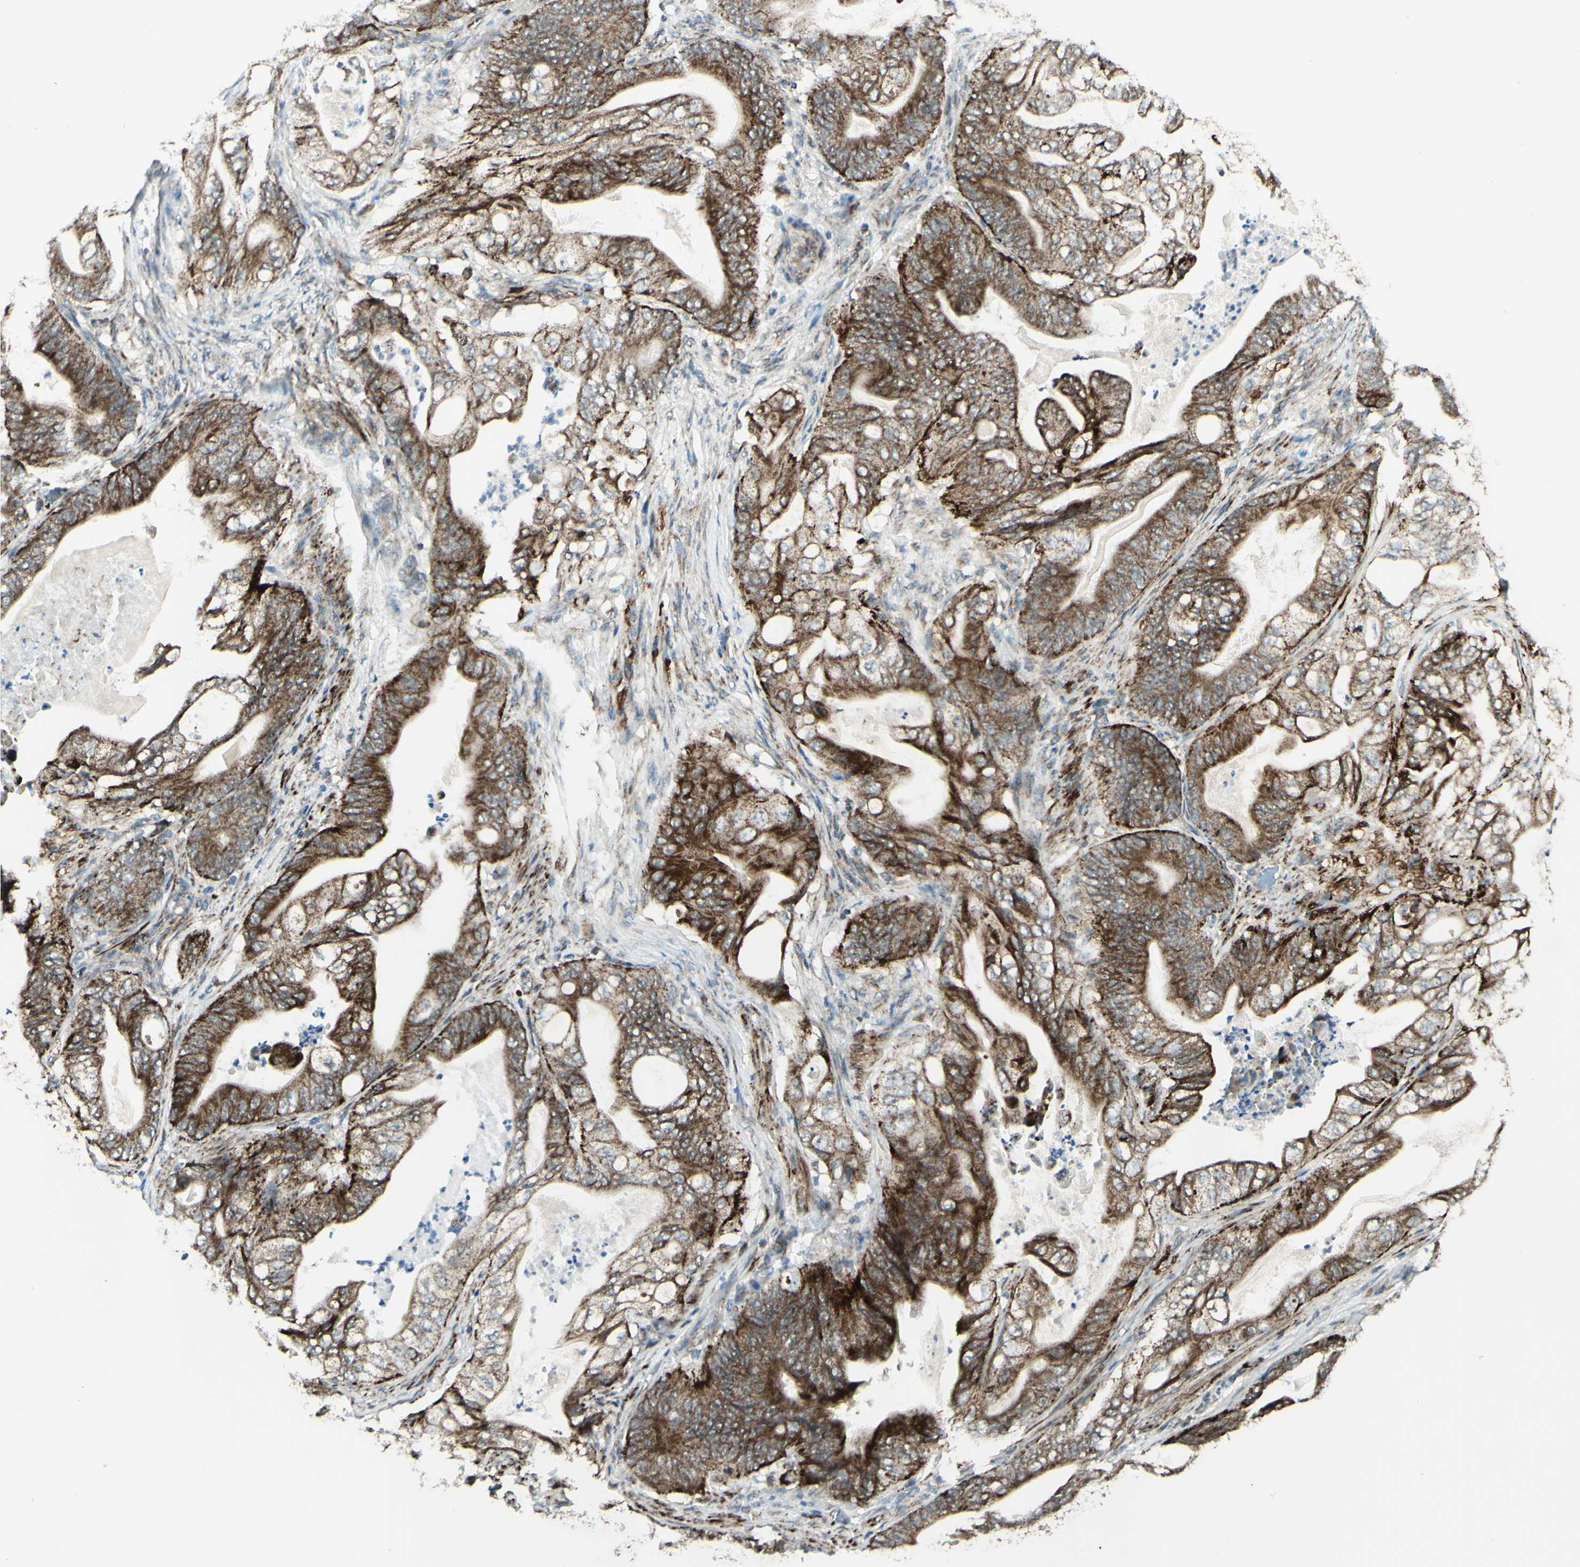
{"staining": {"intensity": "strong", "quantity": ">75%", "location": "cytoplasmic/membranous"}, "tissue": "stomach cancer", "cell_type": "Tumor cells", "image_type": "cancer", "snomed": [{"axis": "morphology", "description": "Adenocarcinoma, NOS"}, {"axis": "topography", "description": "Stomach"}], "caption": "Stomach cancer (adenocarcinoma) was stained to show a protein in brown. There is high levels of strong cytoplasmic/membranous staining in approximately >75% of tumor cells.", "gene": "DHRS3", "patient": {"sex": "female", "age": 73}}